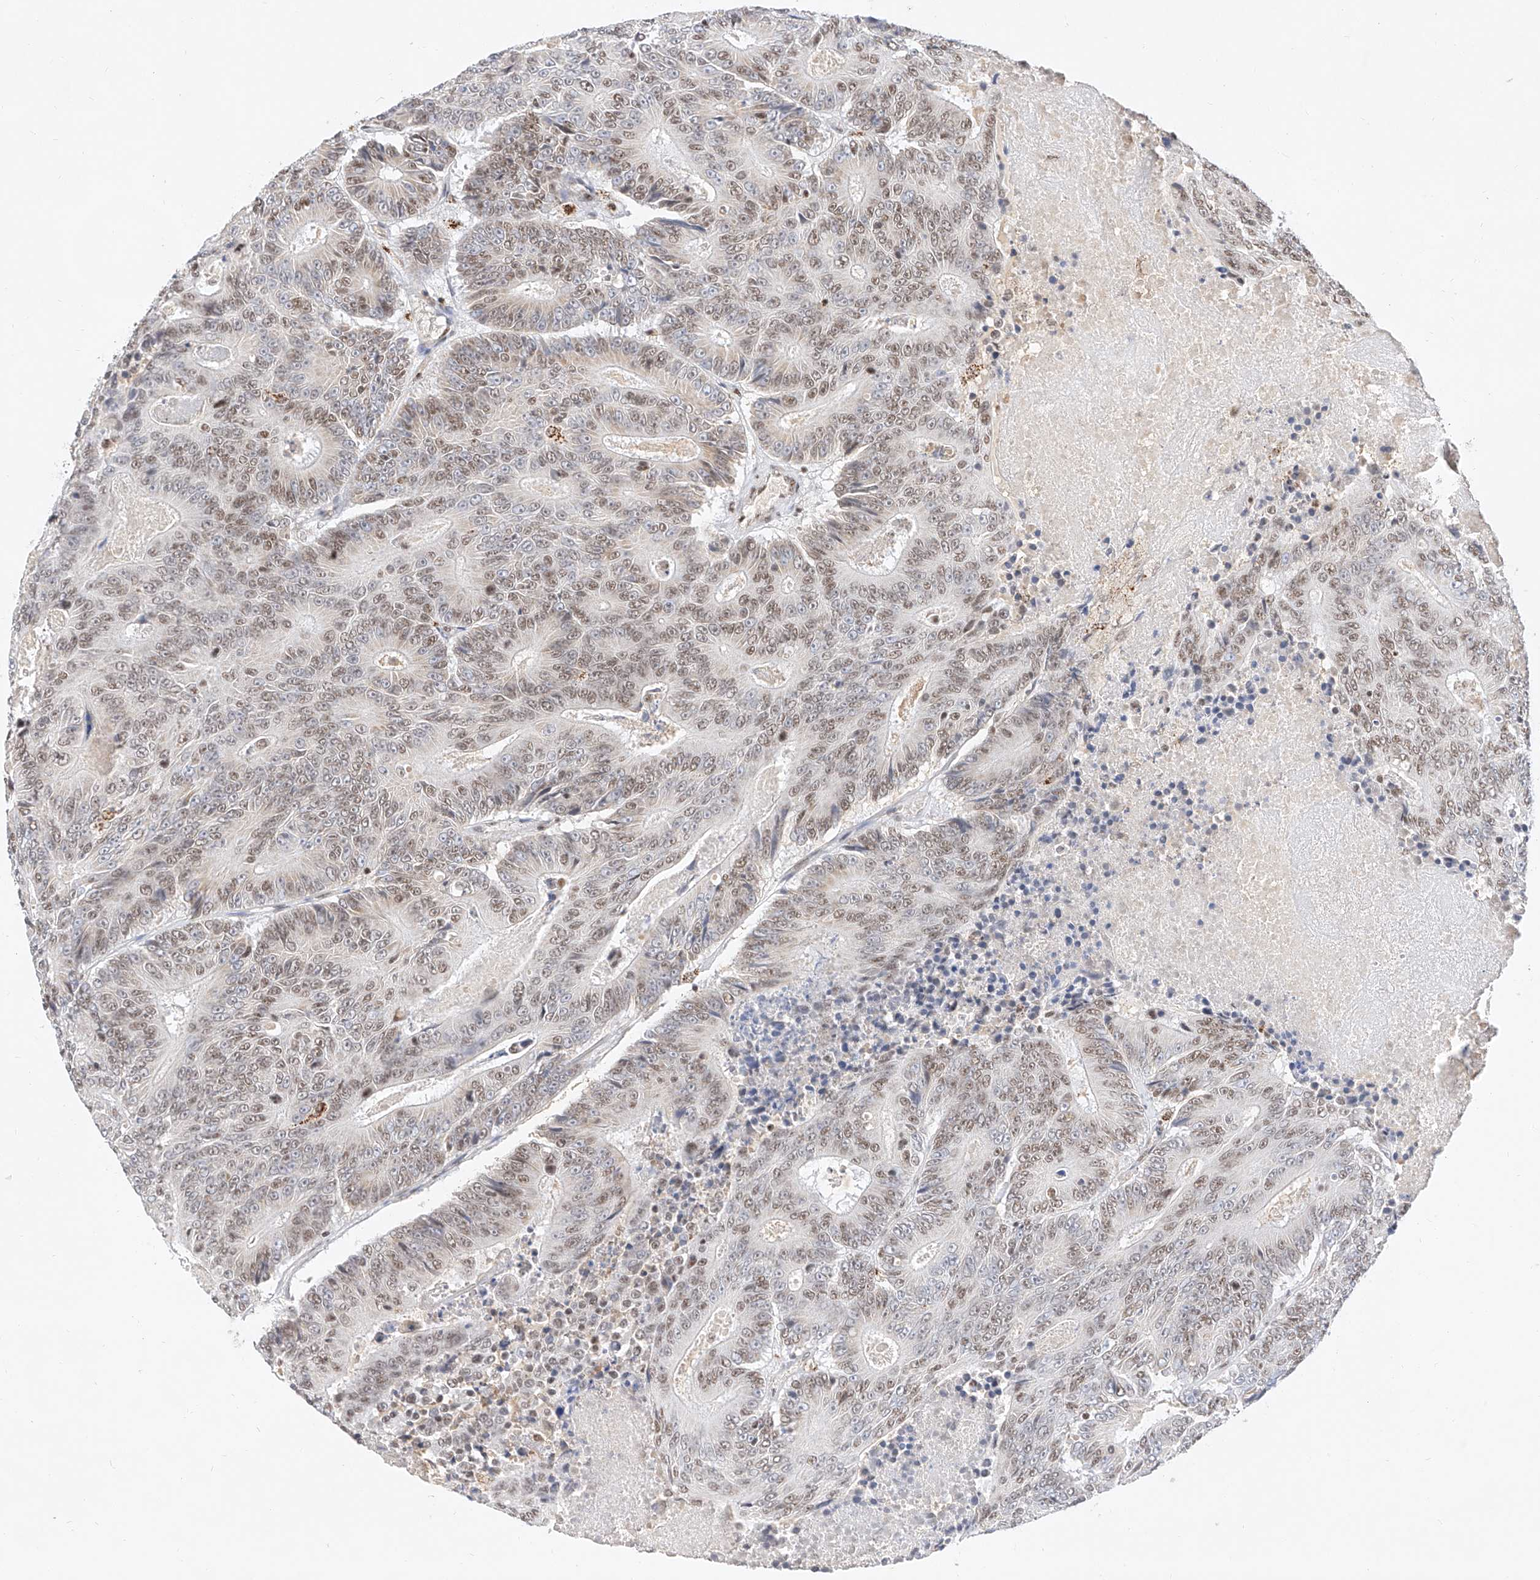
{"staining": {"intensity": "weak", "quantity": ">75%", "location": "nuclear"}, "tissue": "colorectal cancer", "cell_type": "Tumor cells", "image_type": "cancer", "snomed": [{"axis": "morphology", "description": "Adenocarcinoma, NOS"}, {"axis": "topography", "description": "Colon"}], "caption": "Brown immunohistochemical staining in human adenocarcinoma (colorectal) shows weak nuclear staining in approximately >75% of tumor cells.", "gene": "NRF1", "patient": {"sex": "male", "age": 83}}